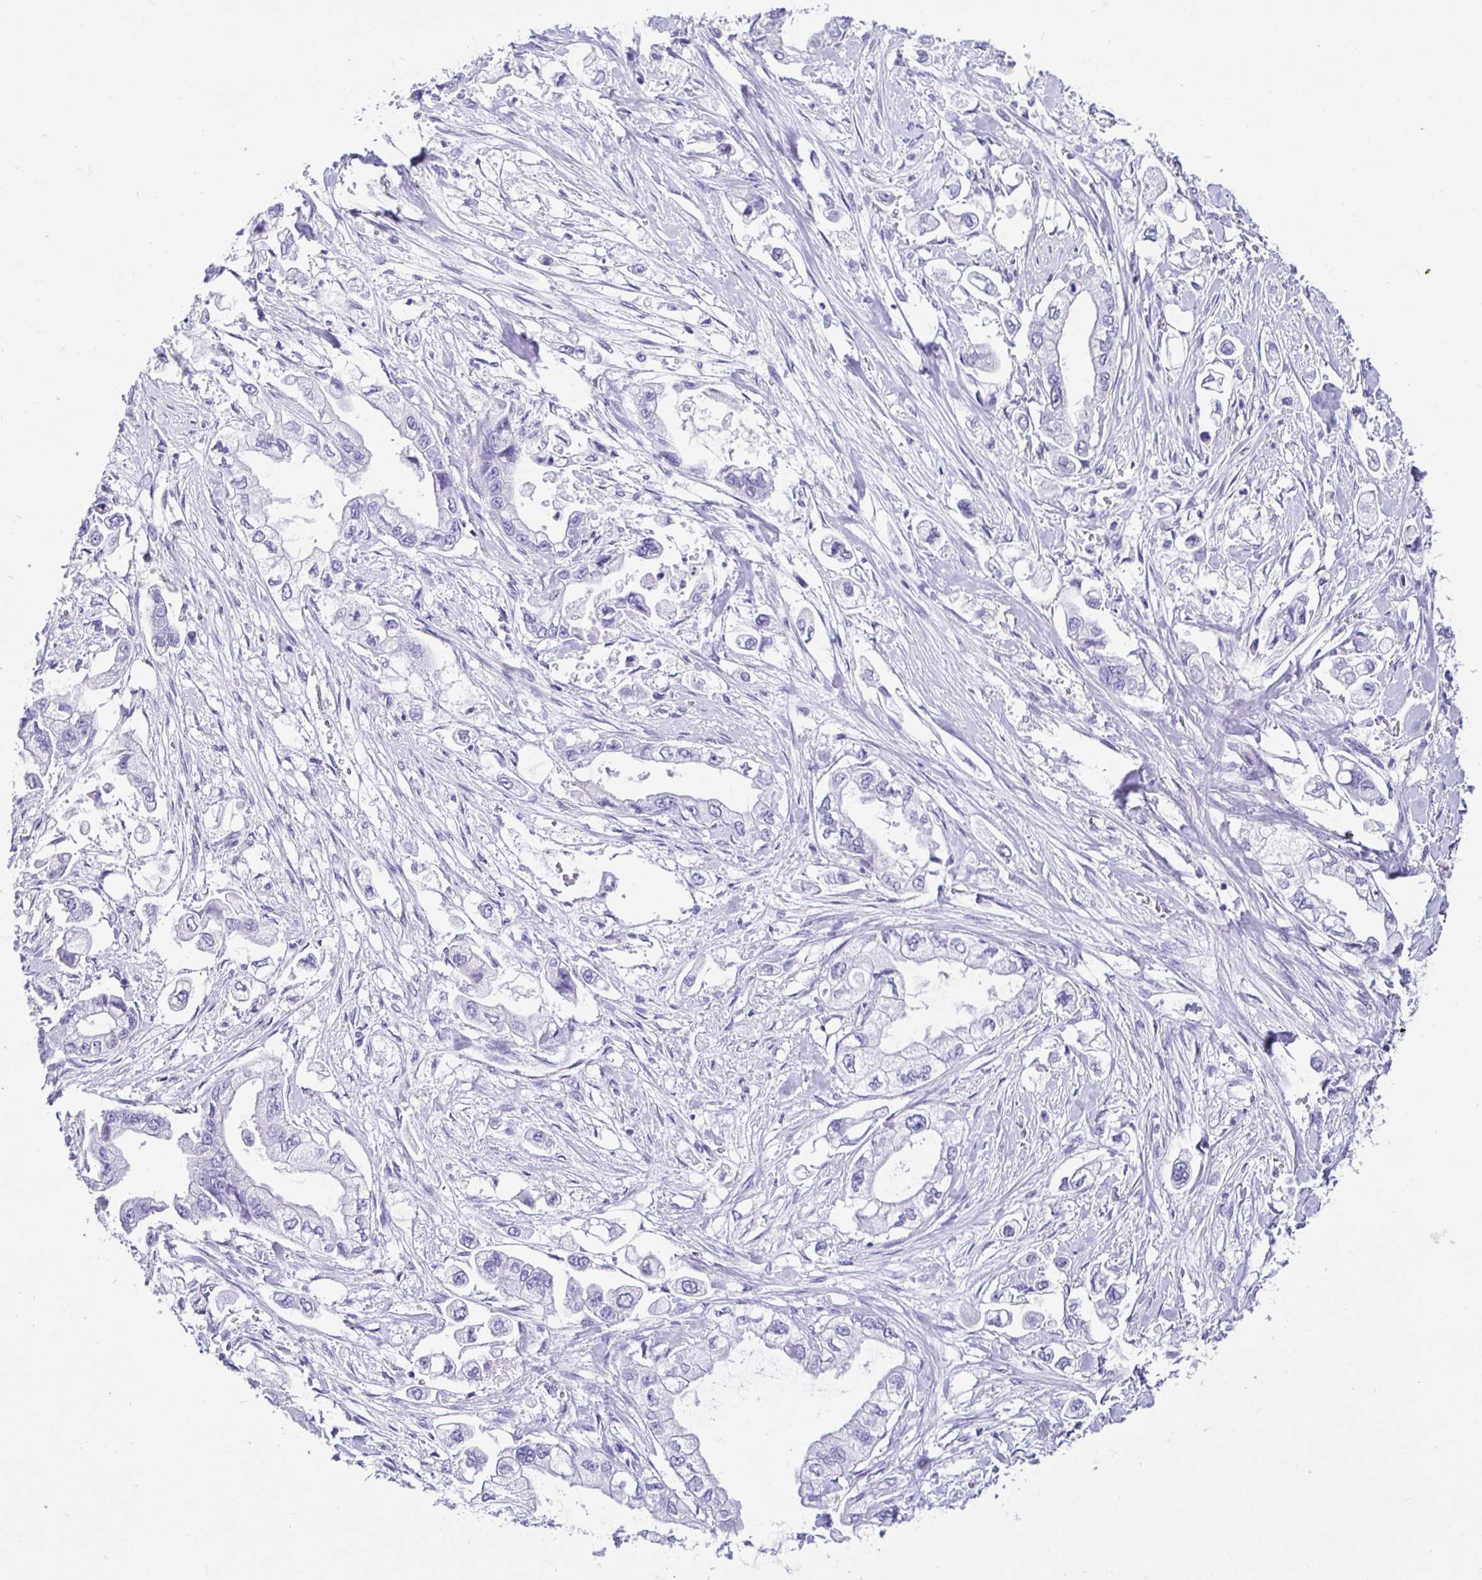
{"staining": {"intensity": "negative", "quantity": "none", "location": "none"}, "tissue": "stomach cancer", "cell_type": "Tumor cells", "image_type": "cancer", "snomed": [{"axis": "morphology", "description": "Adenocarcinoma, NOS"}, {"axis": "topography", "description": "Stomach"}], "caption": "Stomach adenocarcinoma was stained to show a protein in brown. There is no significant positivity in tumor cells.", "gene": "PRAMEF19", "patient": {"sex": "male", "age": 62}}